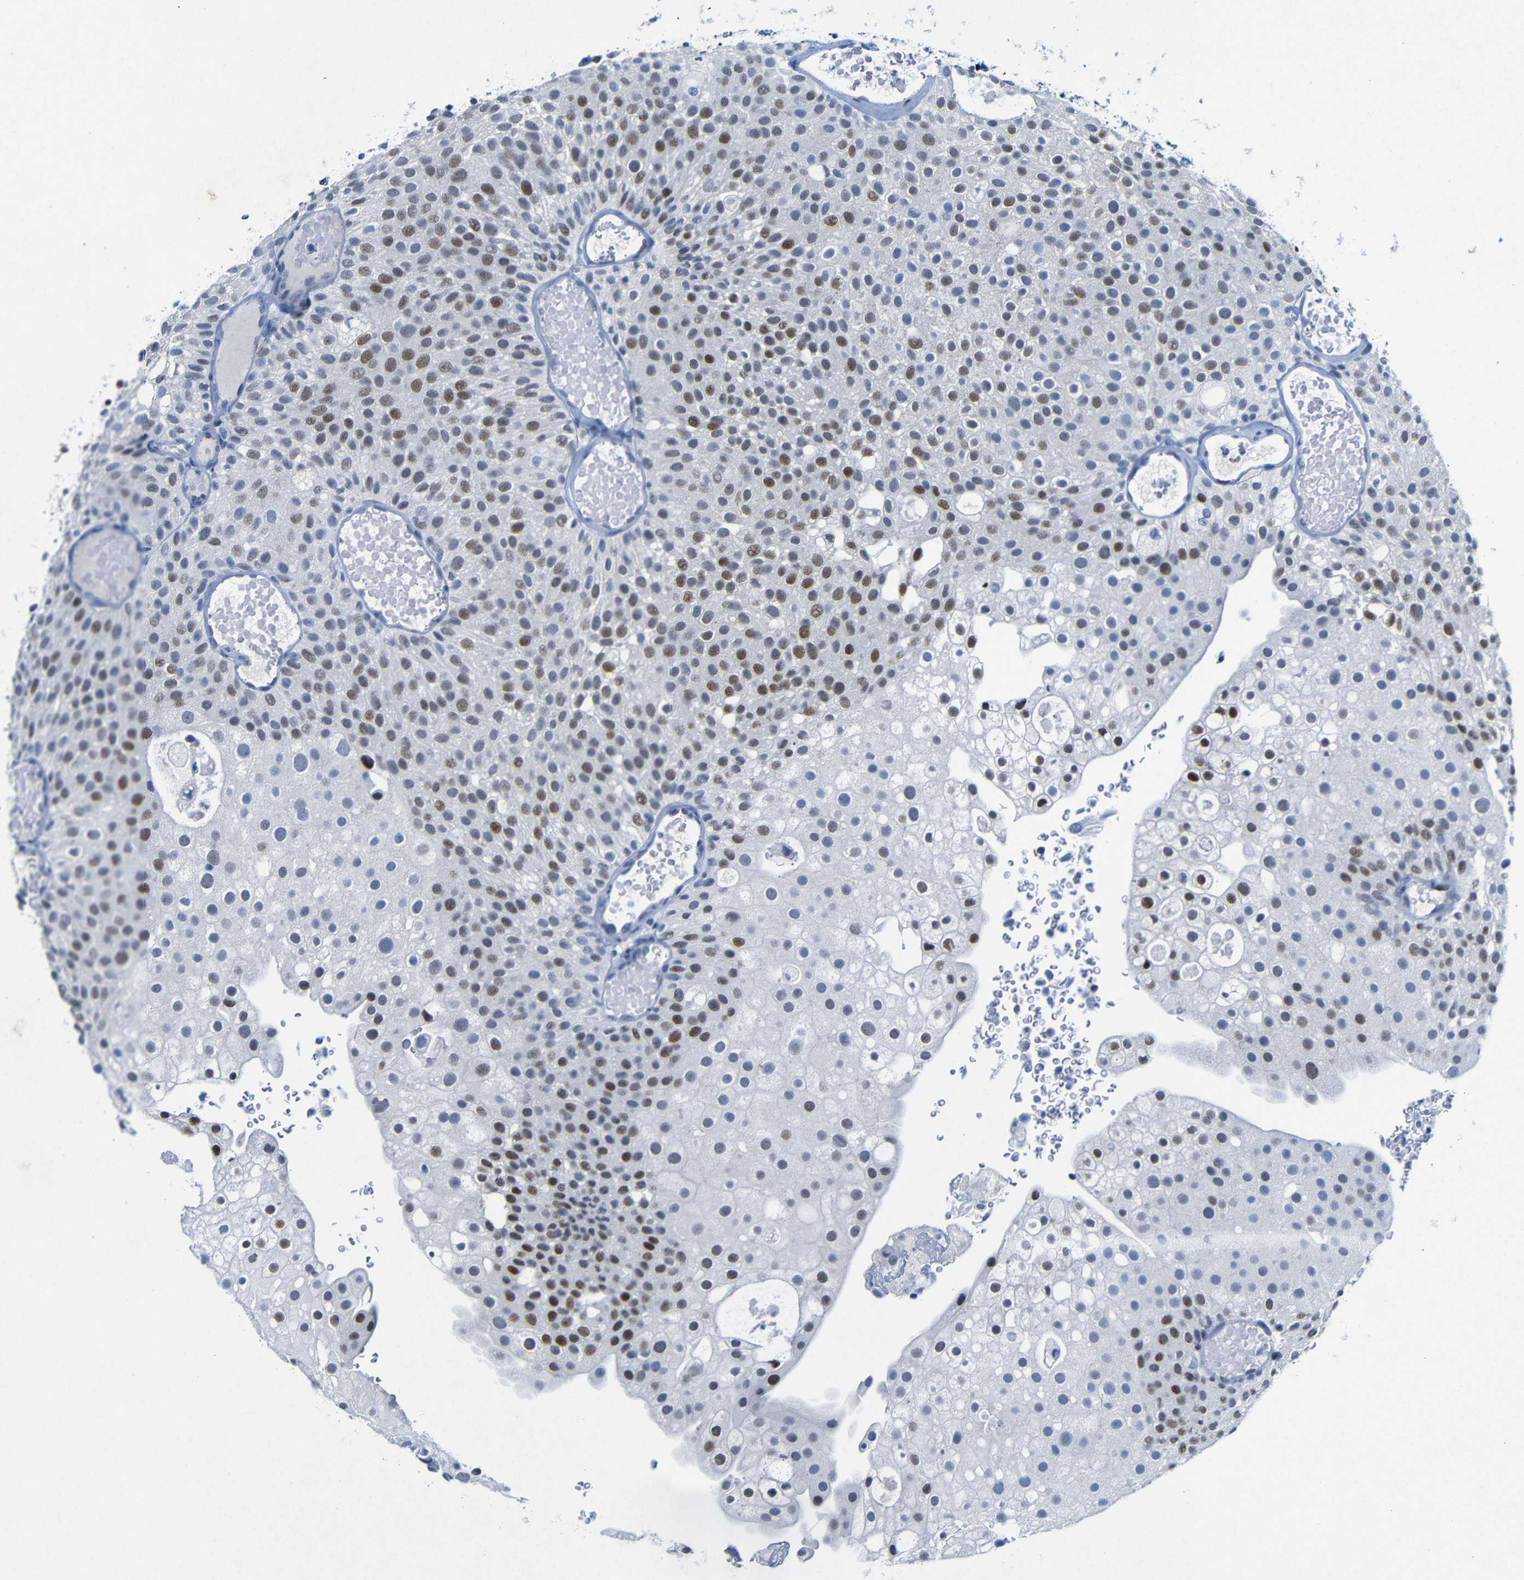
{"staining": {"intensity": "moderate", "quantity": "25%-75%", "location": "nuclear"}, "tissue": "urothelial cancer", "cell_type": "Tumor cells", "image_type": "cancer", "snomed": [{"axis": "morphology", "description": "Urothelial carcinoma, Low grade"}, {"axis": "topography", "description": "Urinary bladder"}], "caption": "Protein expression analysis of low-grade urothelial carcinoma shows moderate nuclear positivity in approximately 25%-75% of tumor cells.", "gene": "FOSL2", "patient": {"sex": "male", "age": 78}}